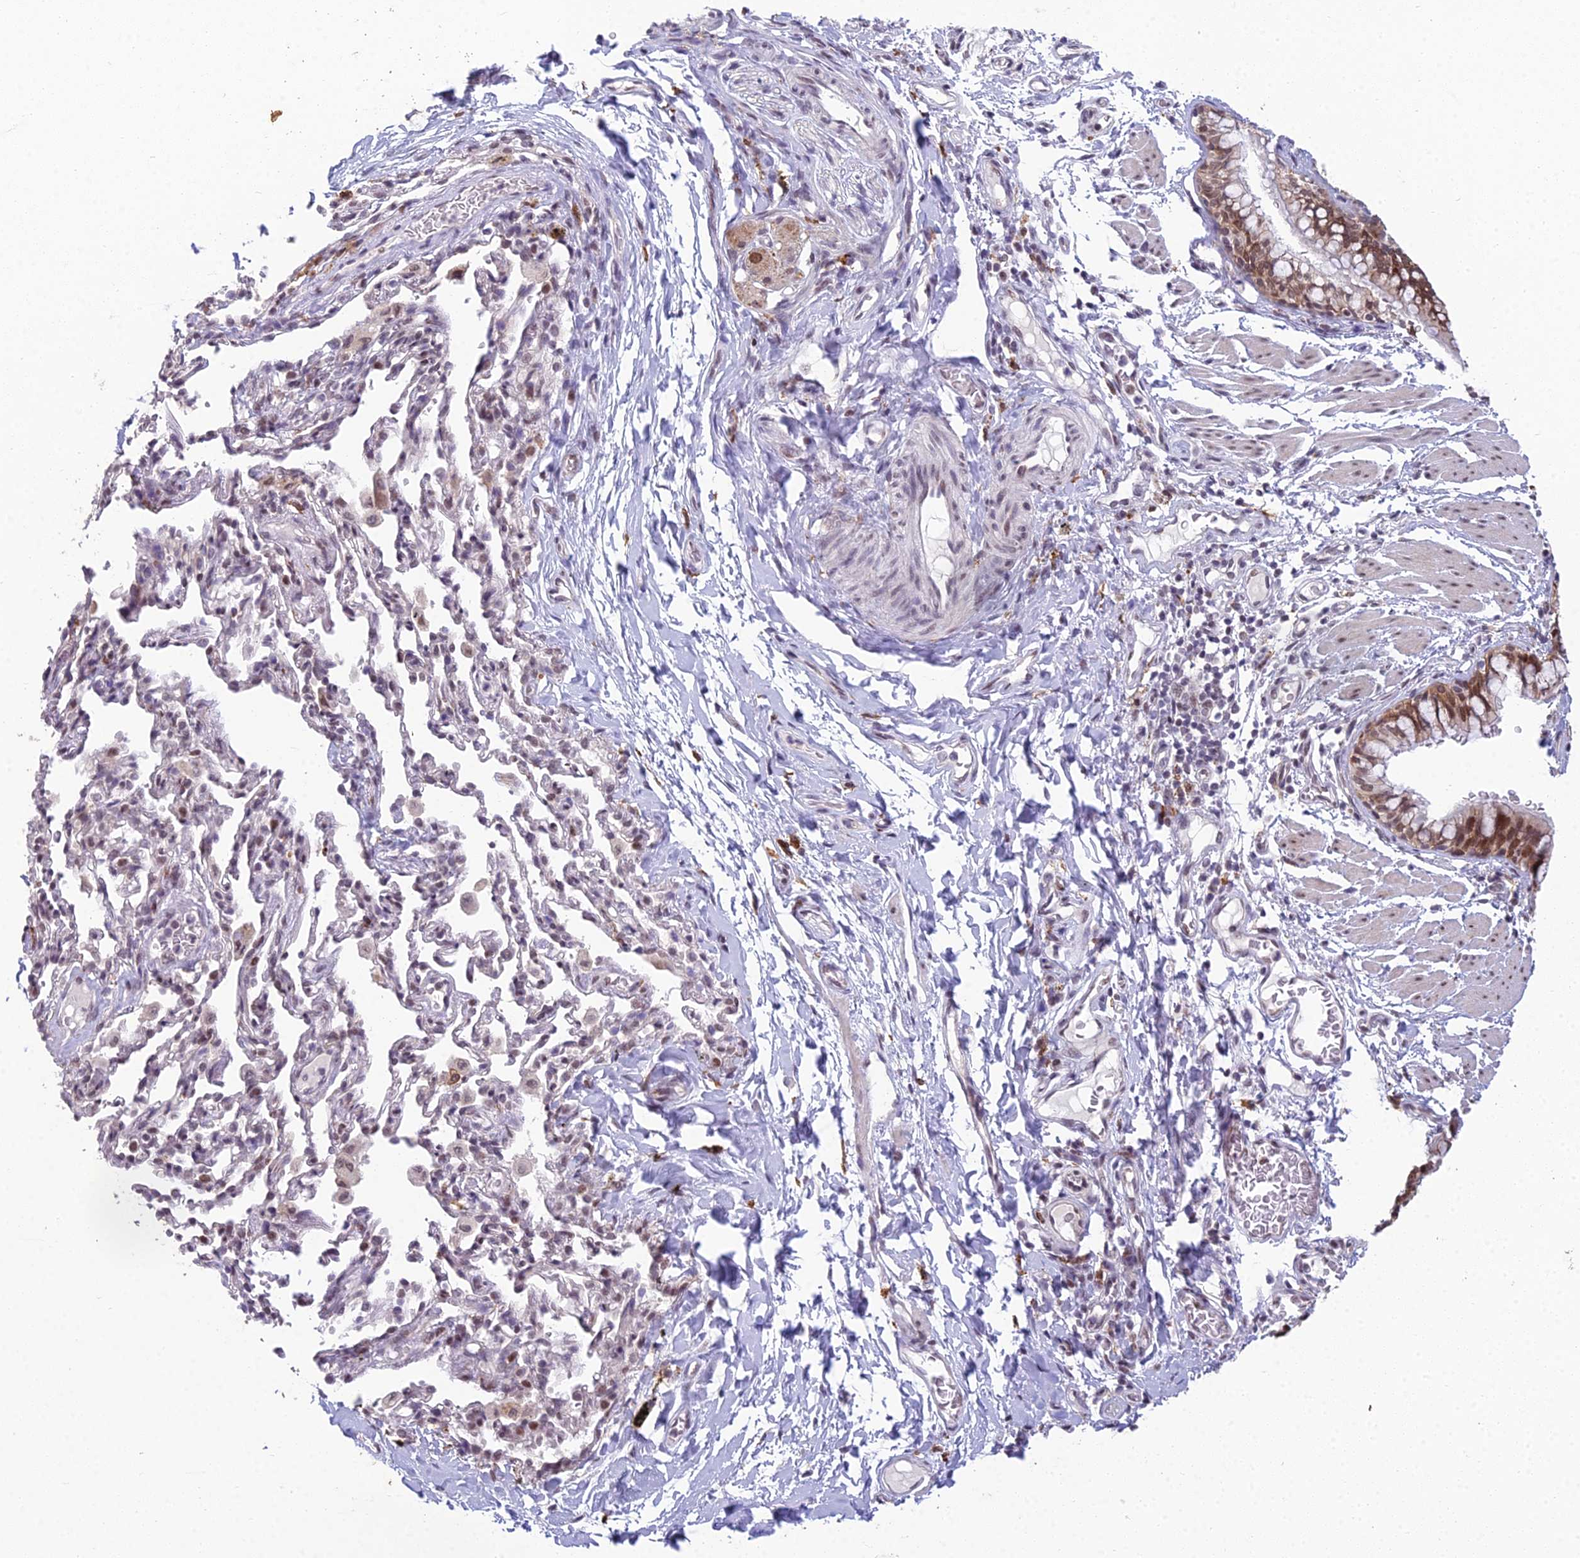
{"staining": {"intensity": "moderate", "quantity": ">75%", "location": "cytoplasmic/membranous,nuclear"}, "tissue": "bronchus", "cell_type": "Respiratory epithelial cells", "image_type": "normal", "snomed": [{"axis": "morphology", "description": "Normal tissue, NOS"}, {"axis": "topography", "description": "Cartilage tissue"}, {"axis": "topography", "description": "Bronchus"}], "caption": "Immunohistochemistry staining of unremarkable bronchus, which shows medium levels of moderate cytoplasmic/membranous,nuclear positivity in about >75% of respiratory epithelial cells indicating moderate cytoplasmic/membranous,nuclear protein positivity. The staining was performed using DAB (3,3'-diaminobenzidine) (brown) for protein detection and nuclei were counterstained in hematoxylin (blue).", "gene": "ABHD17A", "patient": {"sex": "female", "age": 36}}